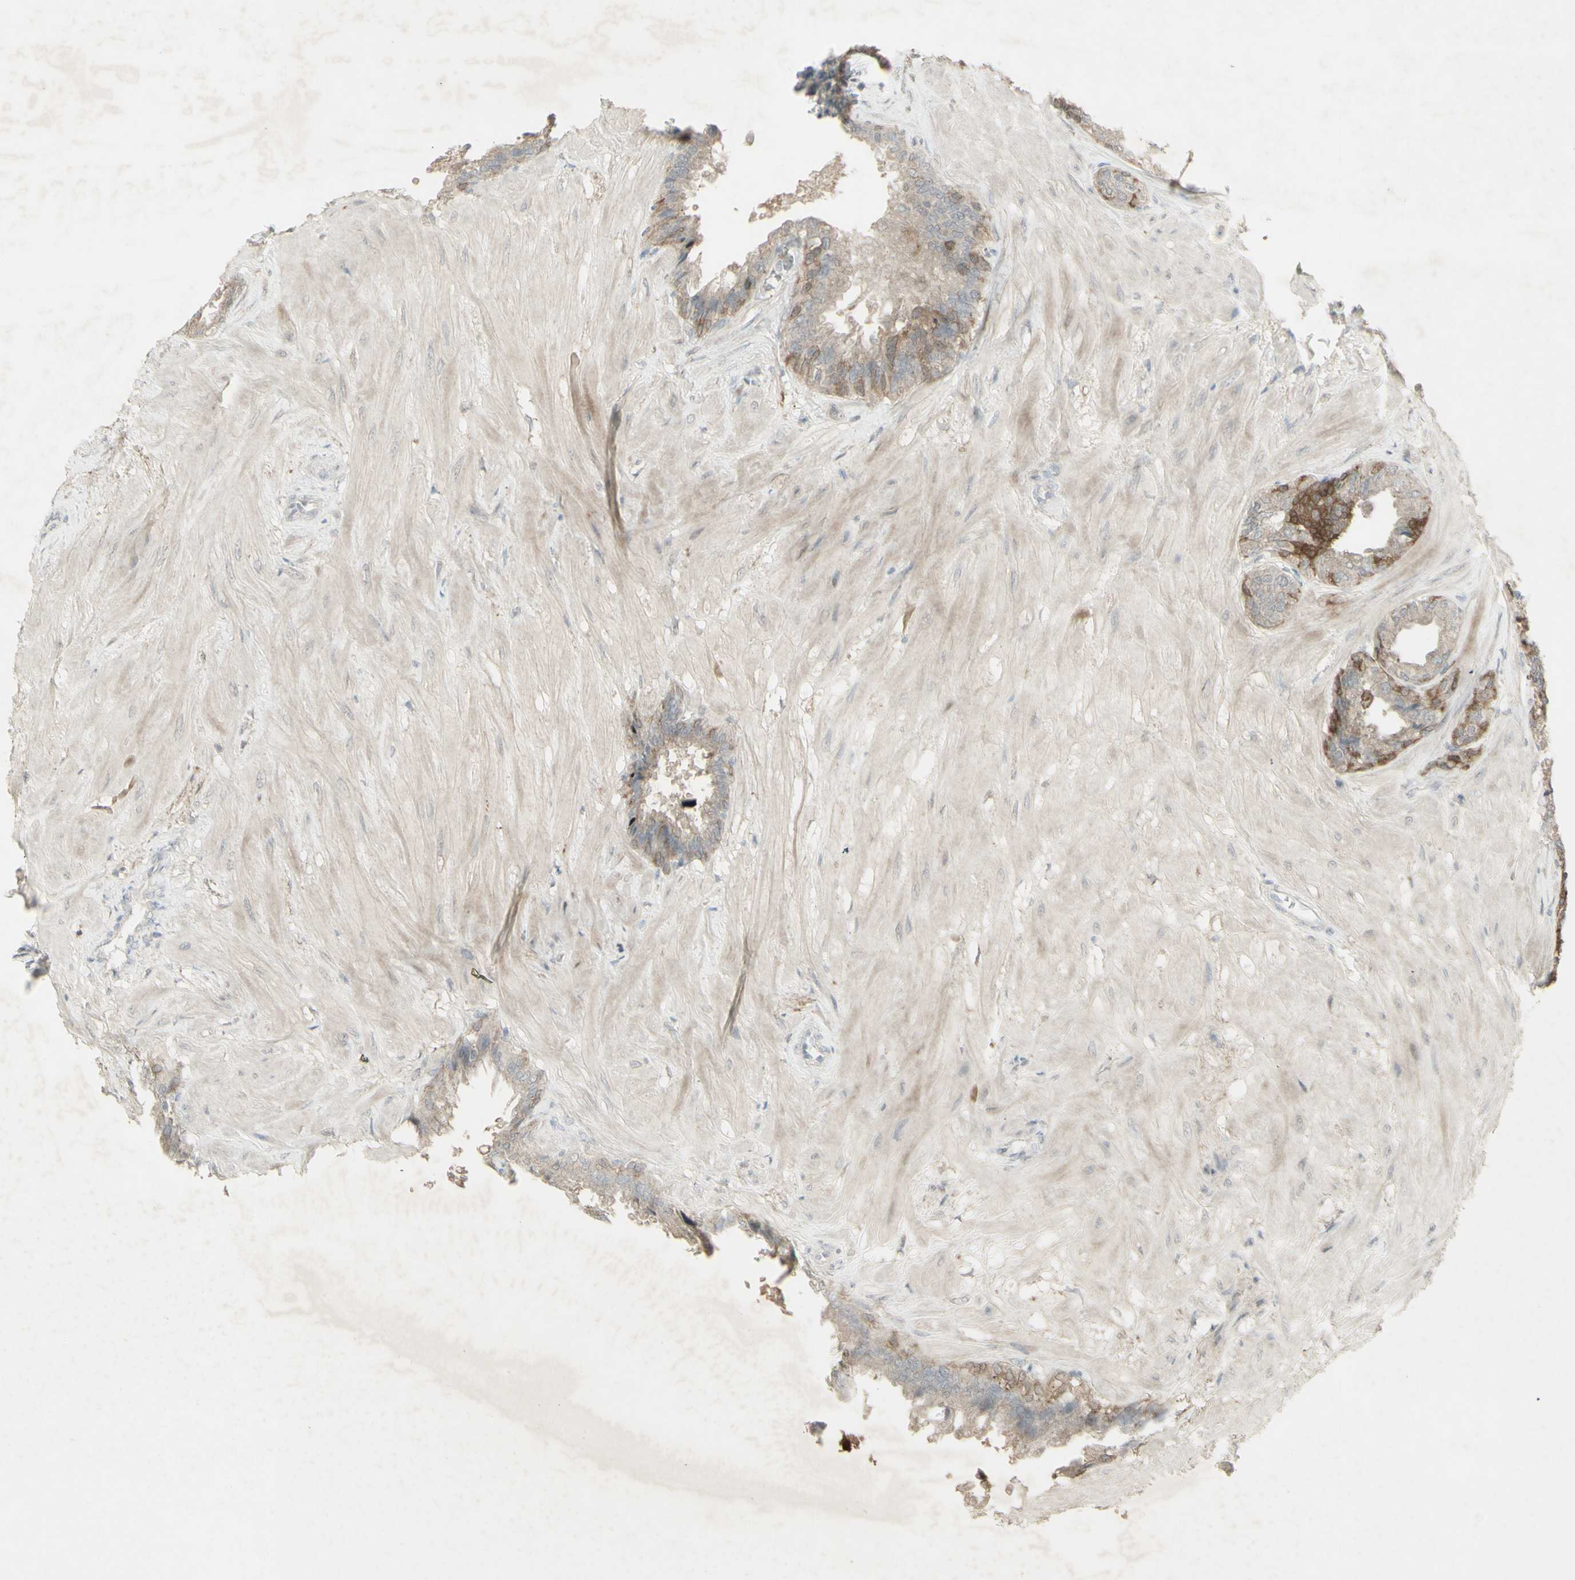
{"staining": {"intensity": "moderate", "quantity": "25%-75%", "location": "cytoplasmic/membranous"}, "tissue": "seminal vesicle", "cell_type": "Glandular cells", "image_type": "normal", "snomed": [{"axis": "morphology", "description": "Normal tissue, NOS"}, {"axis": "topography", "description": "Seminal veicle"}], "caption": "Seminal vesicle stained for a protein (brown) reveals moderate cytoplasmic/membranous positive positivity in about 25%-75% of glandular cells.", "gene": "C1orf116", "patient": {"sex": "male", "age": 46}}